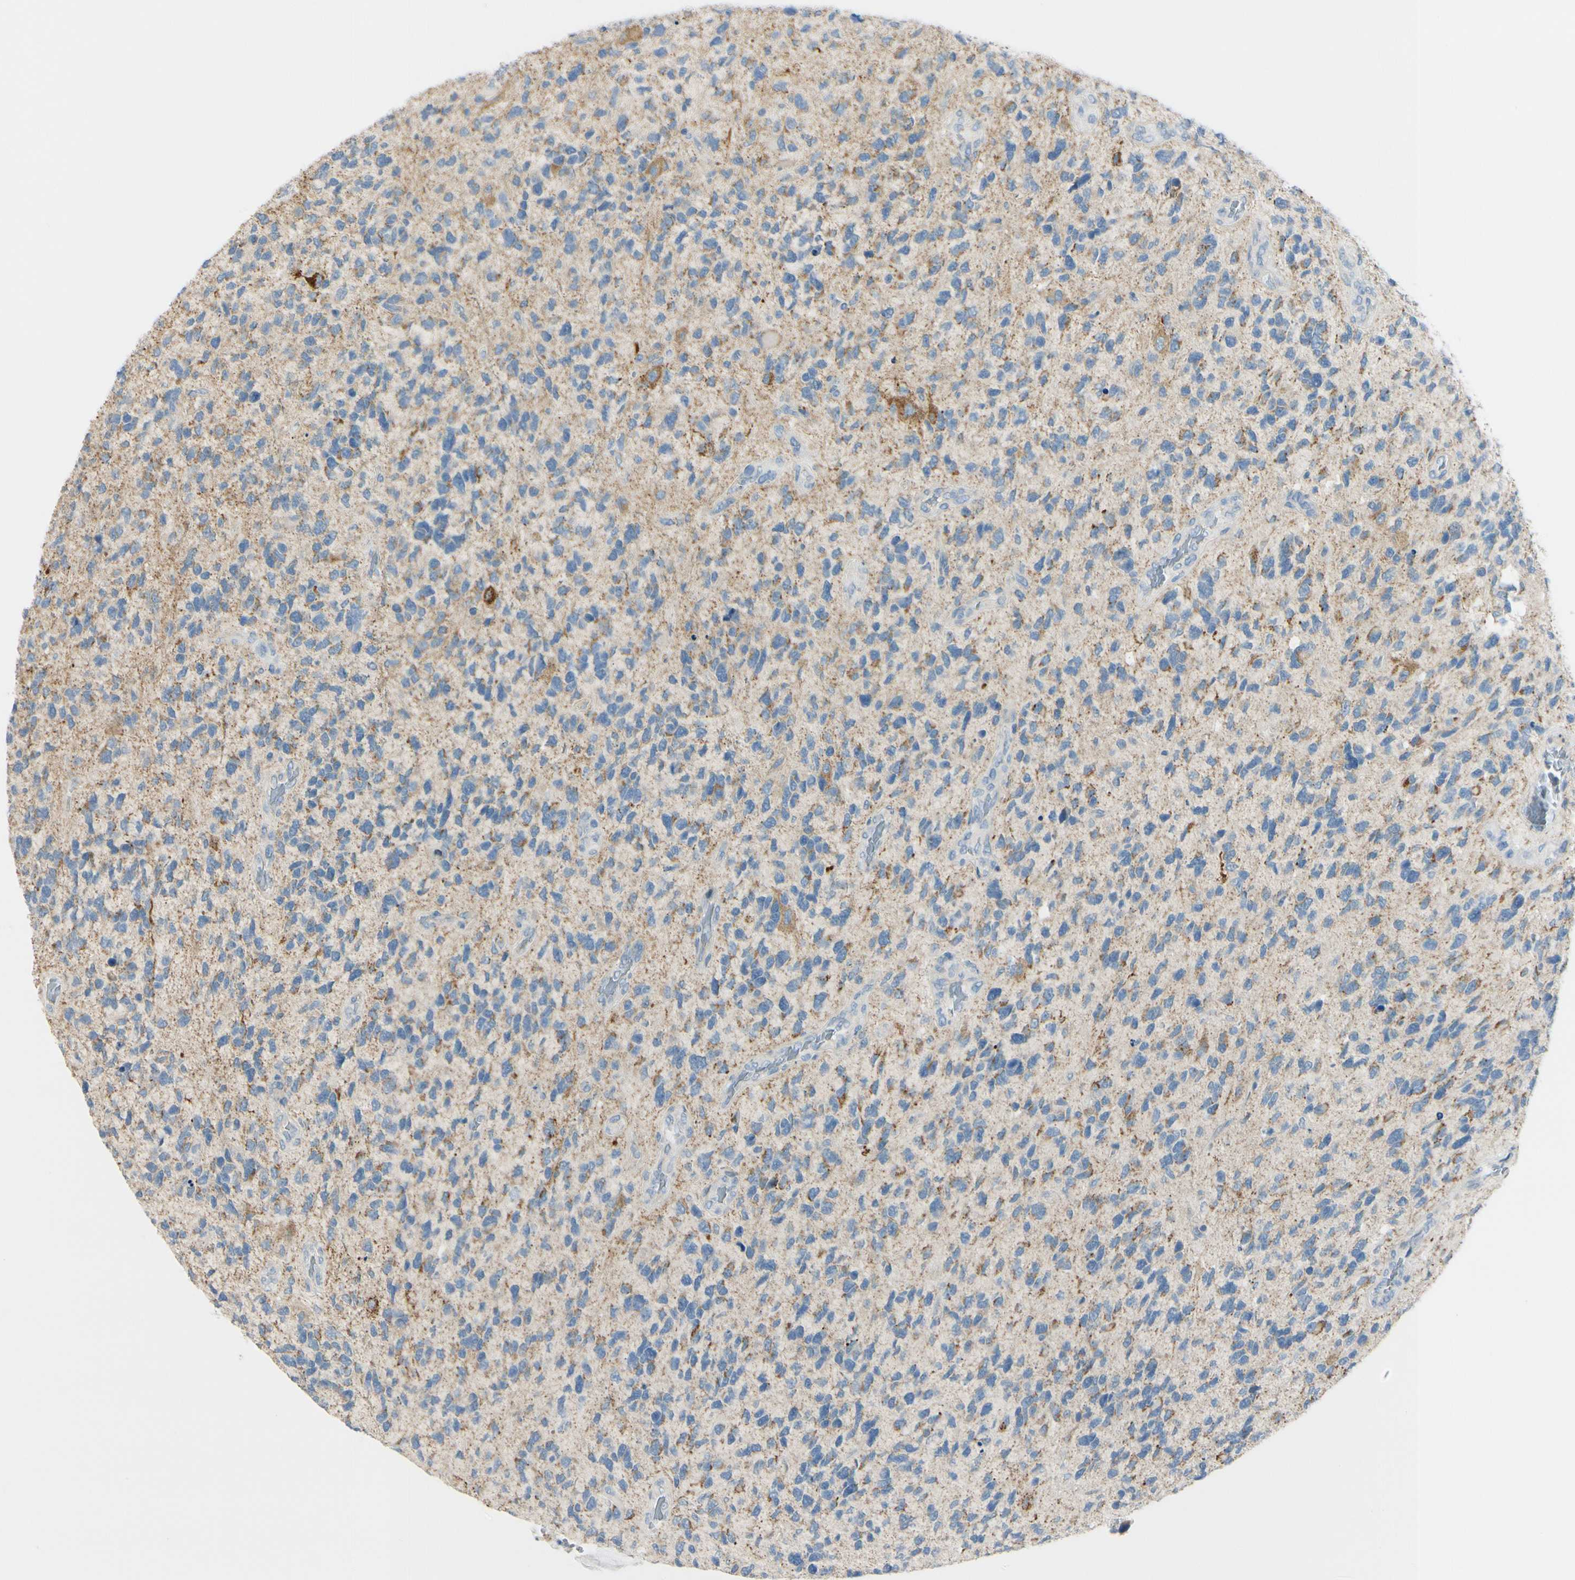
{"staining": {"intensity": "moderate", "quantity": "<25%", "location": "cytoplasmic/membranous"}, "tissue": "glioma", "cell_type": "Tumor cells", "image_type": "cancer", "snomed": [{"axis": "morphology", "description": "Glioma, malignant, High grade"}, {"axis": "topography", "description": "Brain"}], "caption": "This is an image of immunohistochemistry staining of malignant glioma (high-grade), which shows moderate positivity in the cytoplasmic/membranous of tumor cells.", "gene": "GALNT5", "patient": {"sex": "female", "age": 58}}